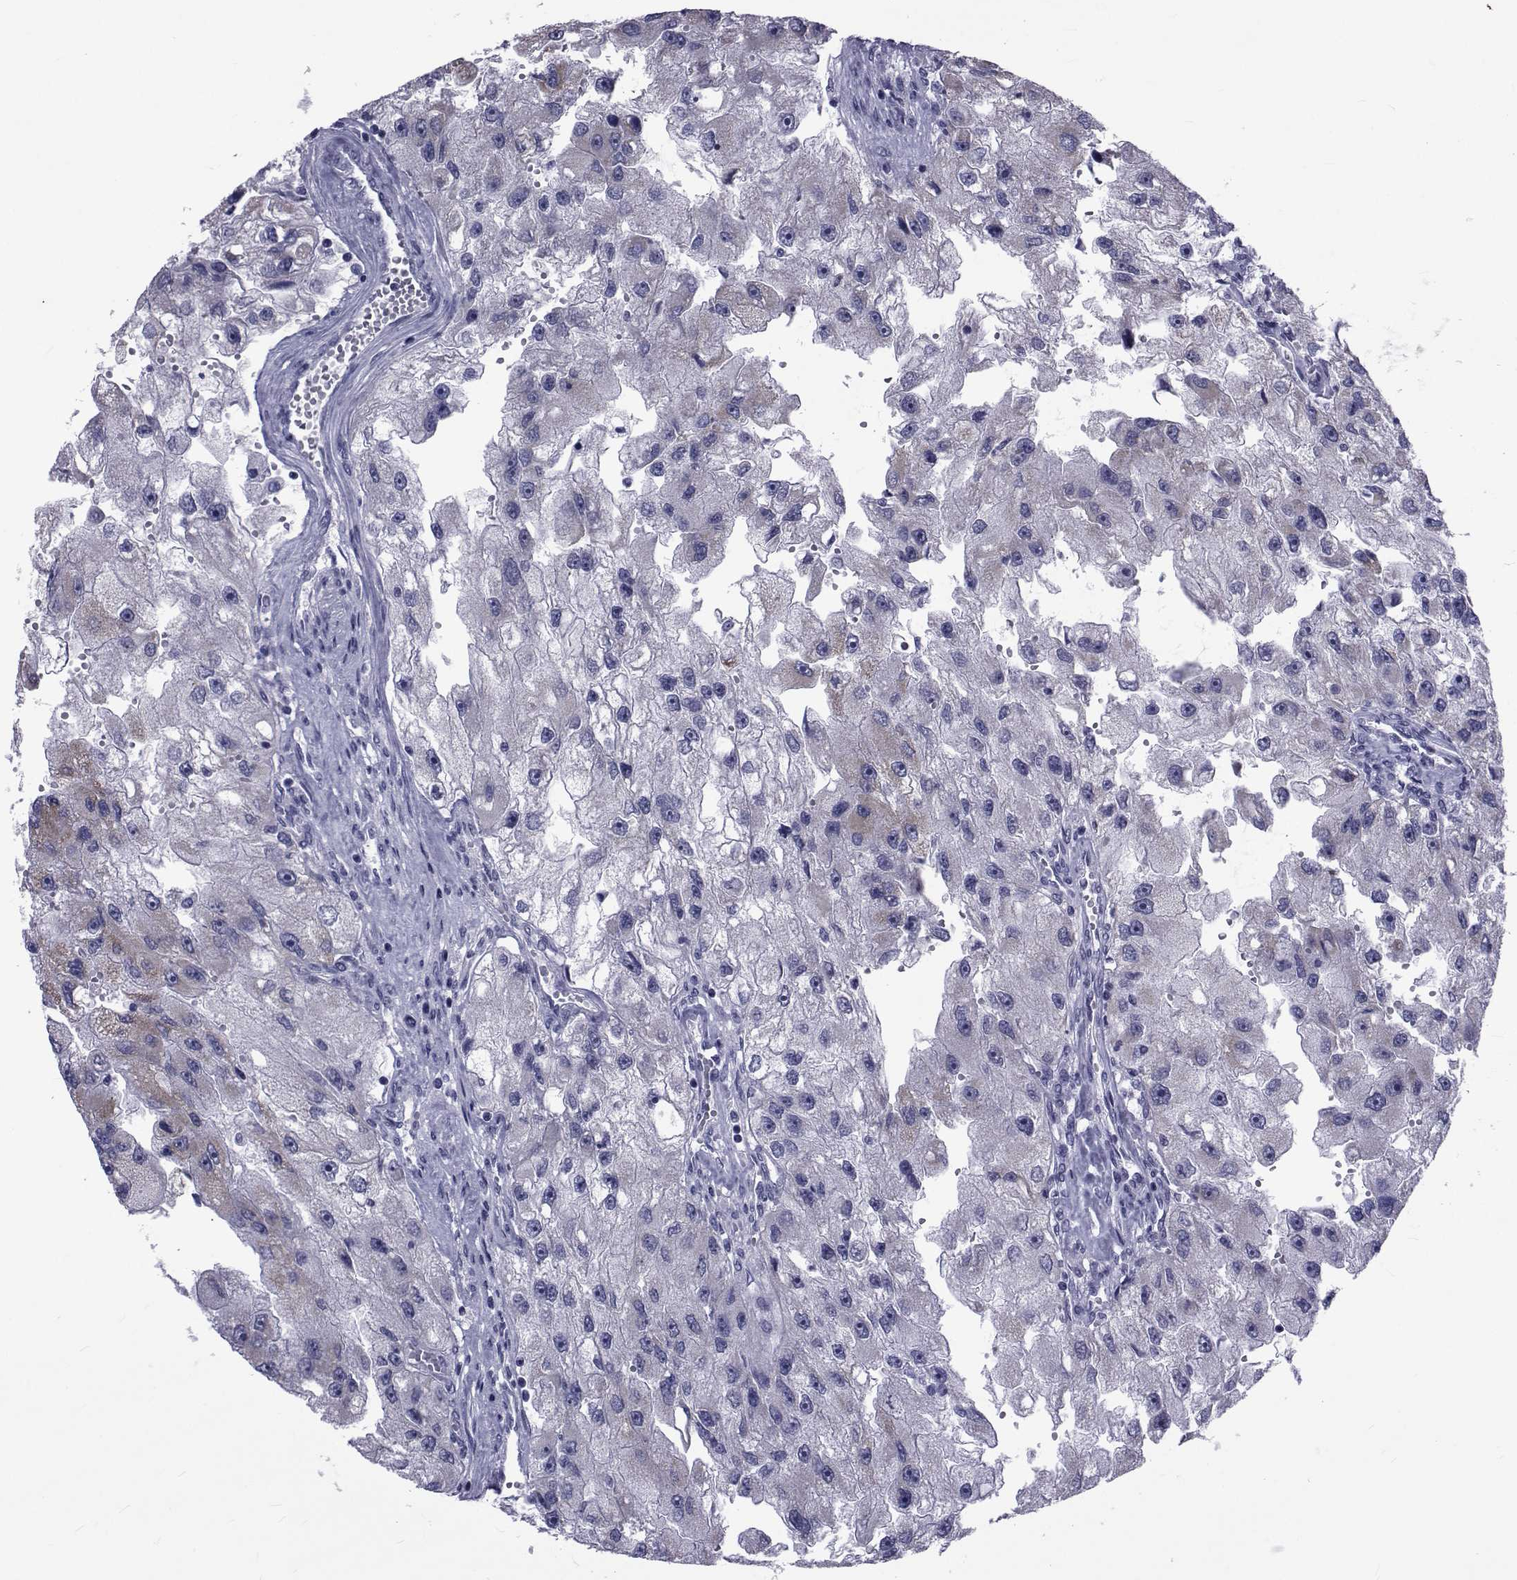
{"staining": {"intensity": "negative", "quantity": "none", "location": "none"}, "tissue": "renal cancer", "cell_type": "Tumor cells", "image_type": "cancer", "snomed": [{"axis": "morphology", "description": "Adenocarcinoma, NOS"}, {"axis": "topography", "description": "Kidney"}], "caption": "Tumor cells are negative for brown protein staining in renal cancer (adenocarcinoma).", "gene": "GKAP1", "patient": {"sex": "male", "age": 63}}